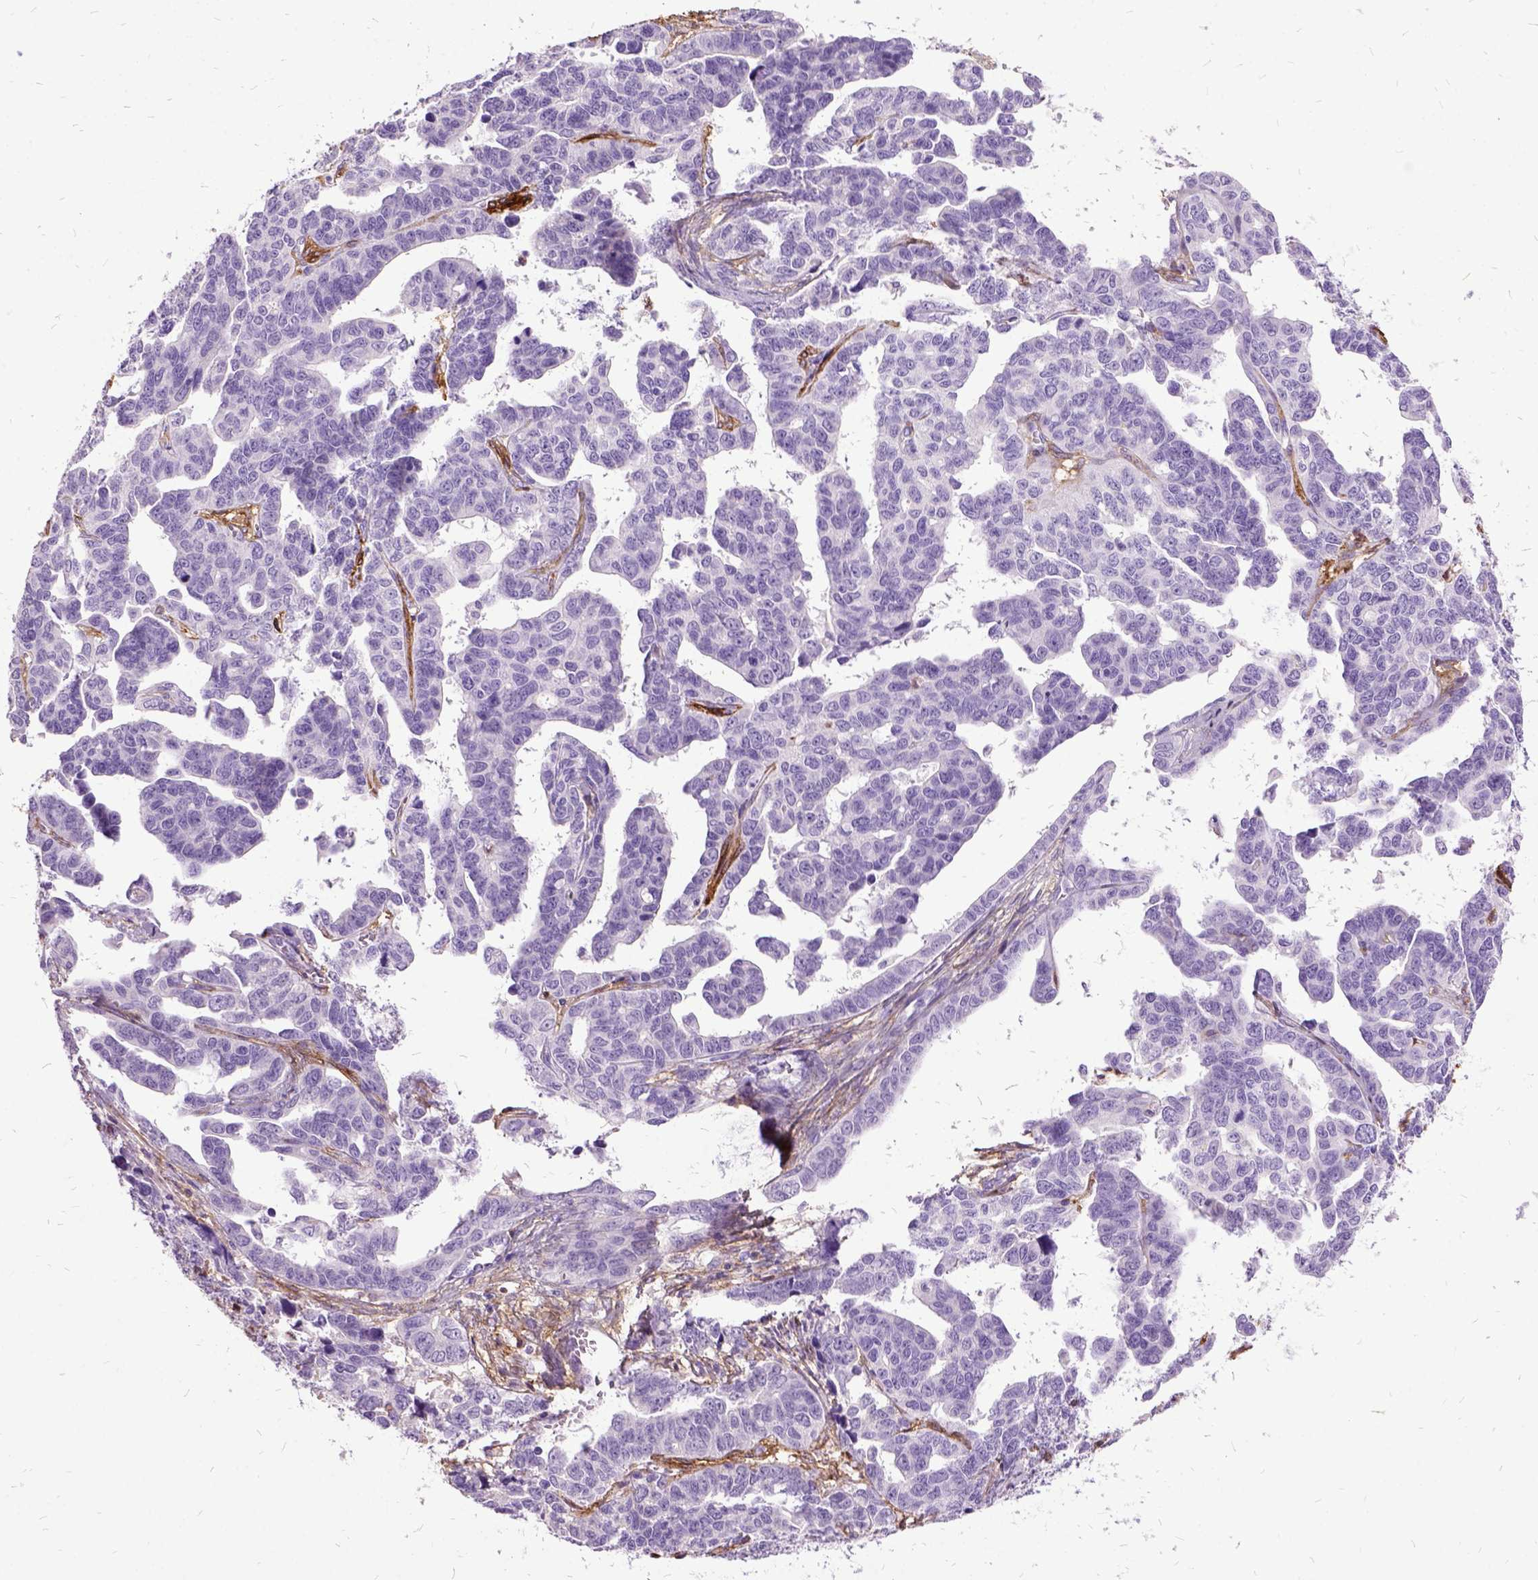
{"staining": {"intensity": "negative", "quantity": "none", "location": "none"}, "tissue": "ovarian cancer", "cell_type": "Tumor cells", "image_type": "cancer", "snomed": [{"axis": "morphology", "description": "Cystadenocarcinoma, serous, NOS"}, {"axis": "topography", "description": "Ovary"}], "caption": "Tumor cells show no significant protein positivity in ovarian serous cystadenocarcinoma.", "gene": "MME", "patient": {"sex": "female", "age": 69}}